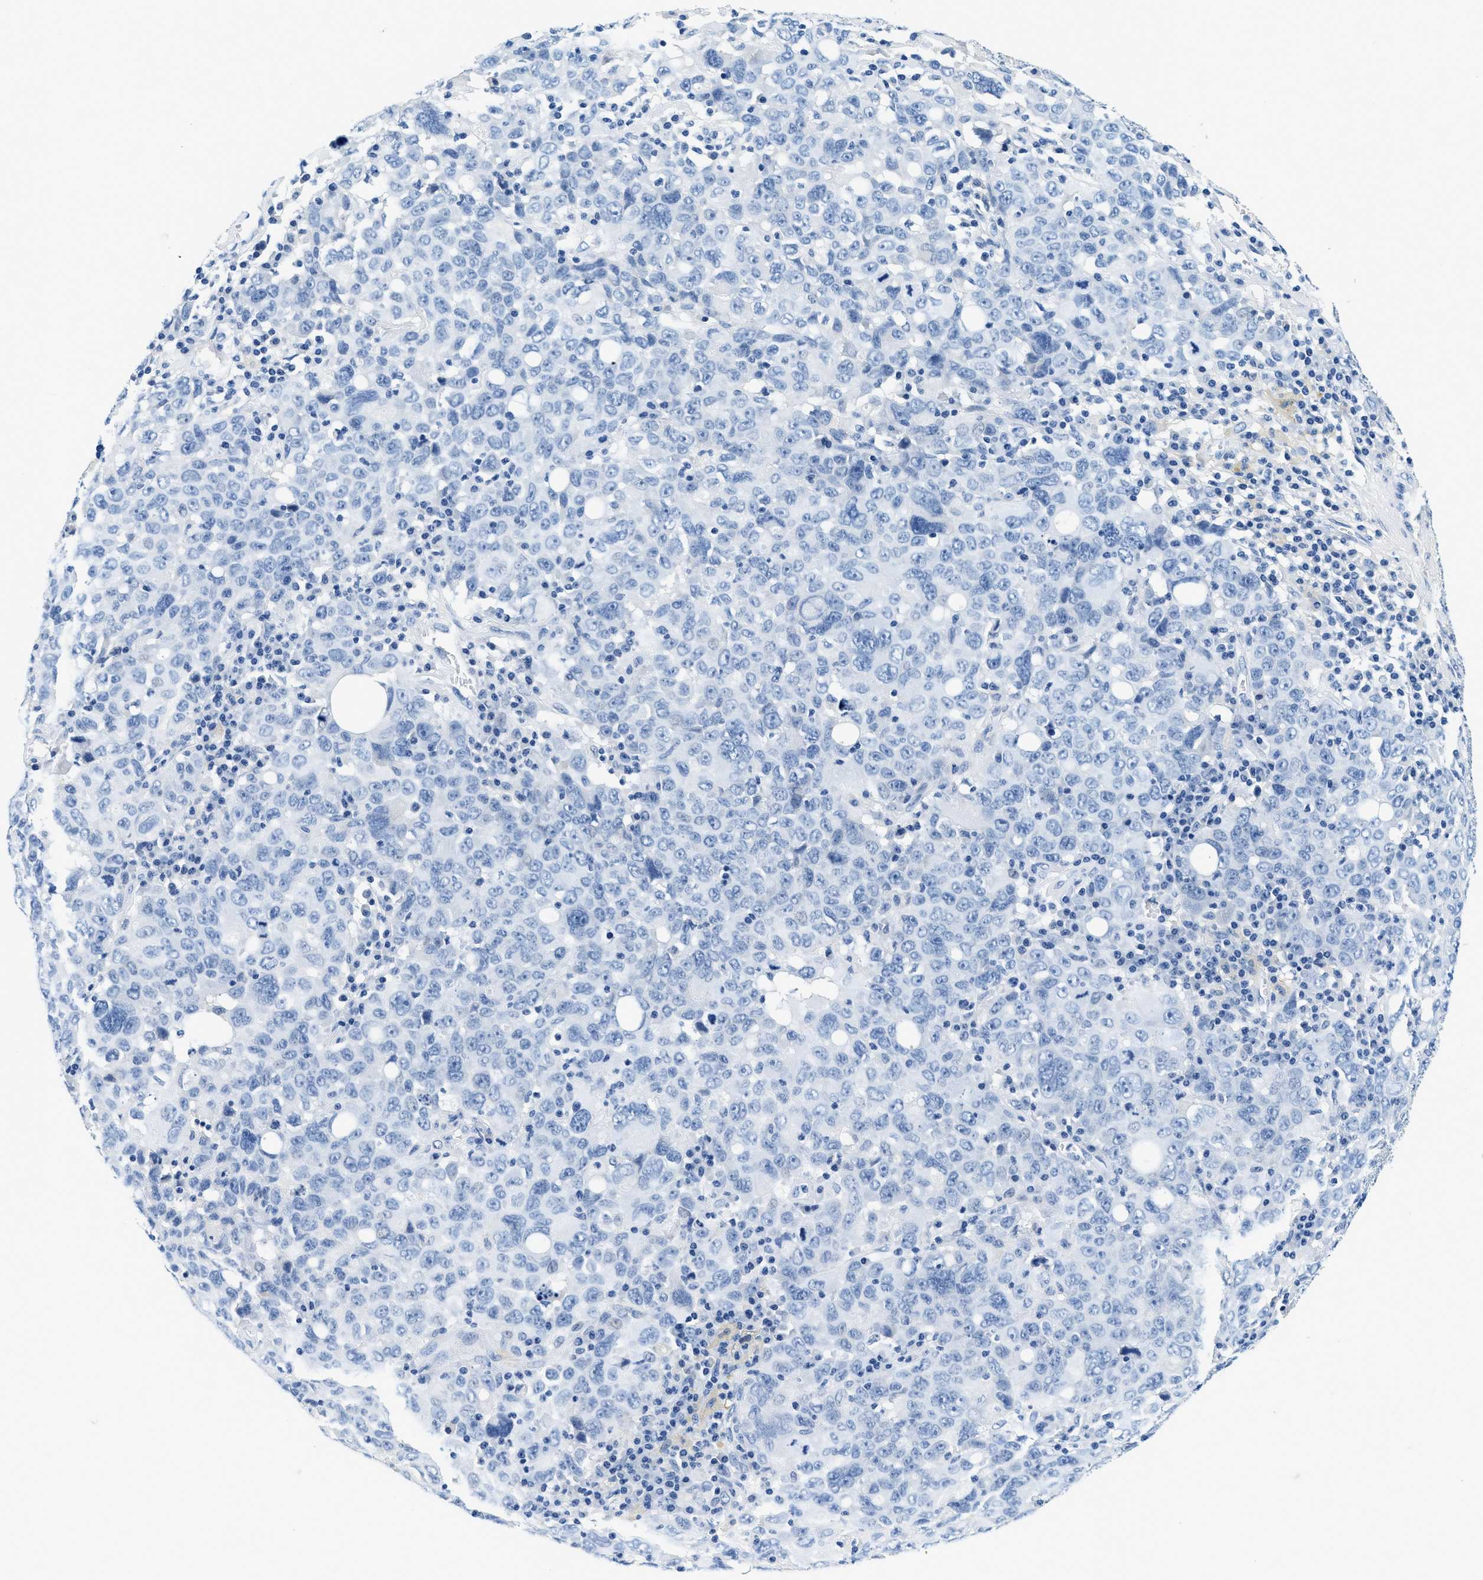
{"staining": {"intensity": "negative", "quantity": "none", "location": "none"}, "tissue": "ovarian cancer", "cell_type": "Tumor cells", "image_type": "cancer", "snomed": [{"axis": "morphology", "description": "Carcinoma, endometroid"}, {"axis": "topography", "description": "Ovary"}], "caption": "Endometroid carcinoma (ovarian) was stained to show a protein in brown. There is no significant positivity in tumor cells. Nuclei are stained in blue.", "gene": "GSTM3", "patient": {"sex": "female", "age": 62}}